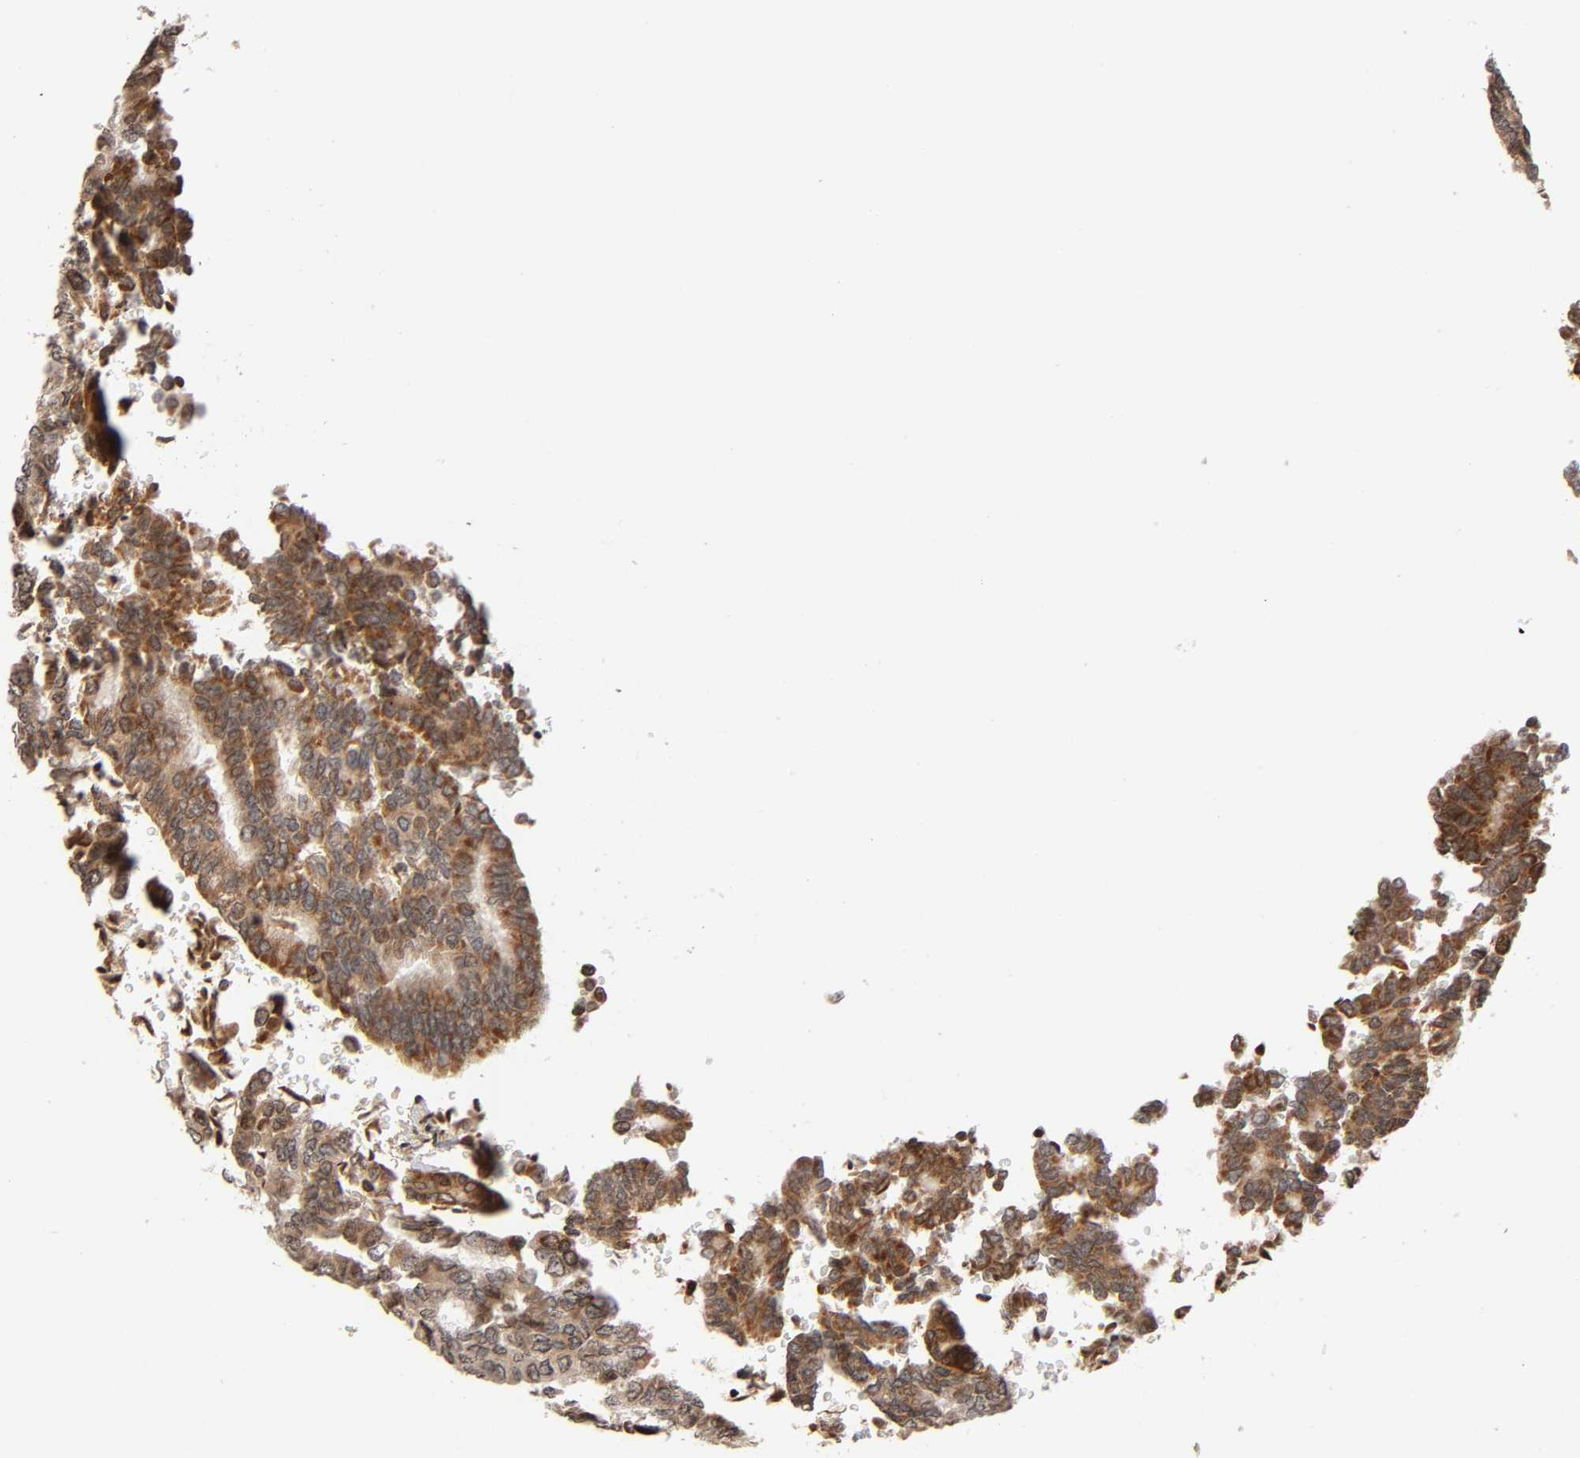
{"staining": {"intensity": "moderate", "quantity": ">75%", "location": "cytoplasmic/membranous"}, "tissue": "thyroid cancer", "cell_type": "Tumor cells", "image_type": "cancer", "snomed": [{"axis": "morphology", "description": "Papillary adenocarcinoma, NOS"}, {"axis": "topography", "description": "Thyroid gland"}], "caption": "Papillary adenocarcinoma (thyroid) was stained to show a protein in brown. There is medium levels of moderate cytoplasmic/membranous staining in approximately >75% of tumor cells.", "gene": "ITGAV", "patient": {"sex": "female", "age": 35}}